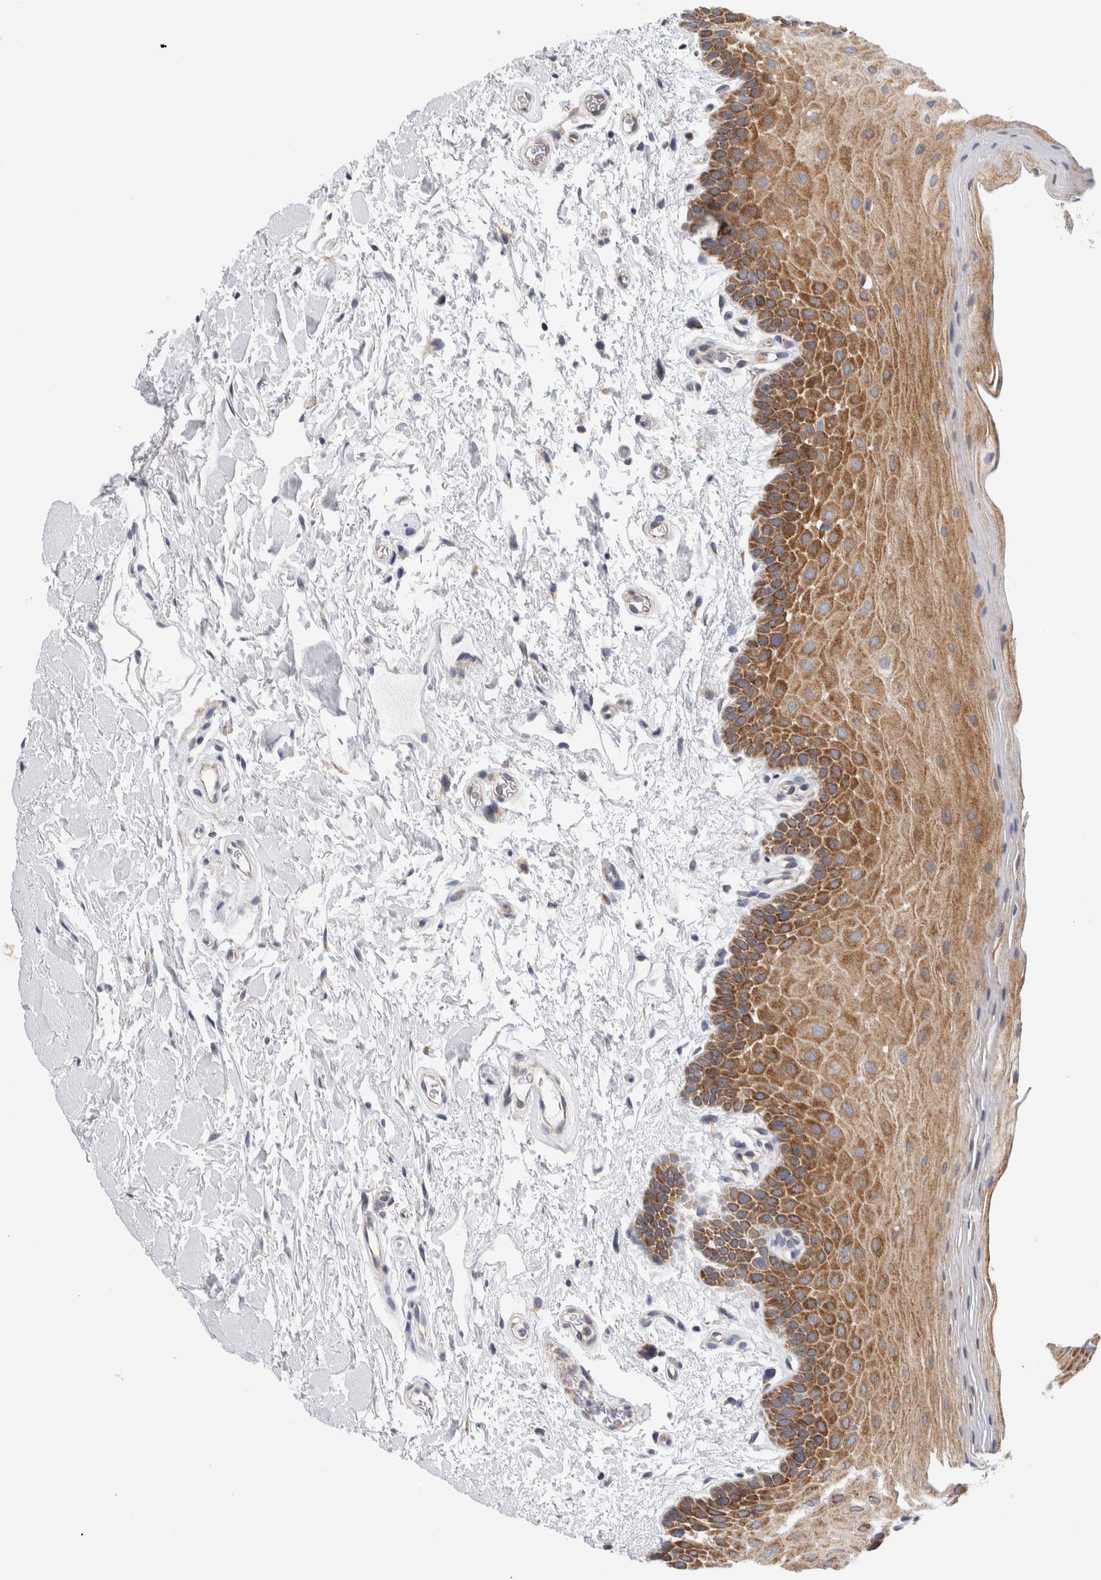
{"staining": {"intensity": "moderate", "quantity": ">75%", "location": "cytoplasmic/membranous"}, "tissue": "oral mucosa", "cell_type": "Squamous epithelial cells", "image_type": "normal", "snomed": [{"axis": "morphology", "description": "Normal tissue, NOS"}, {"axis": "topography", "description": "Oral tissue"}], "caption": "IHC of unremarkable oral mucosa demonstrates medium levels of moderate cytoplasmic/membranous staining in about >75% of squamous epithelial cells. (Stains: DAB (3,3'-diaminobenzidine) in brown, nuclei in blue, Microscopy: brightfield microscopy at high magnification).", "gene": "RACK1", "patient": {"sex": "male", "age": 62}}